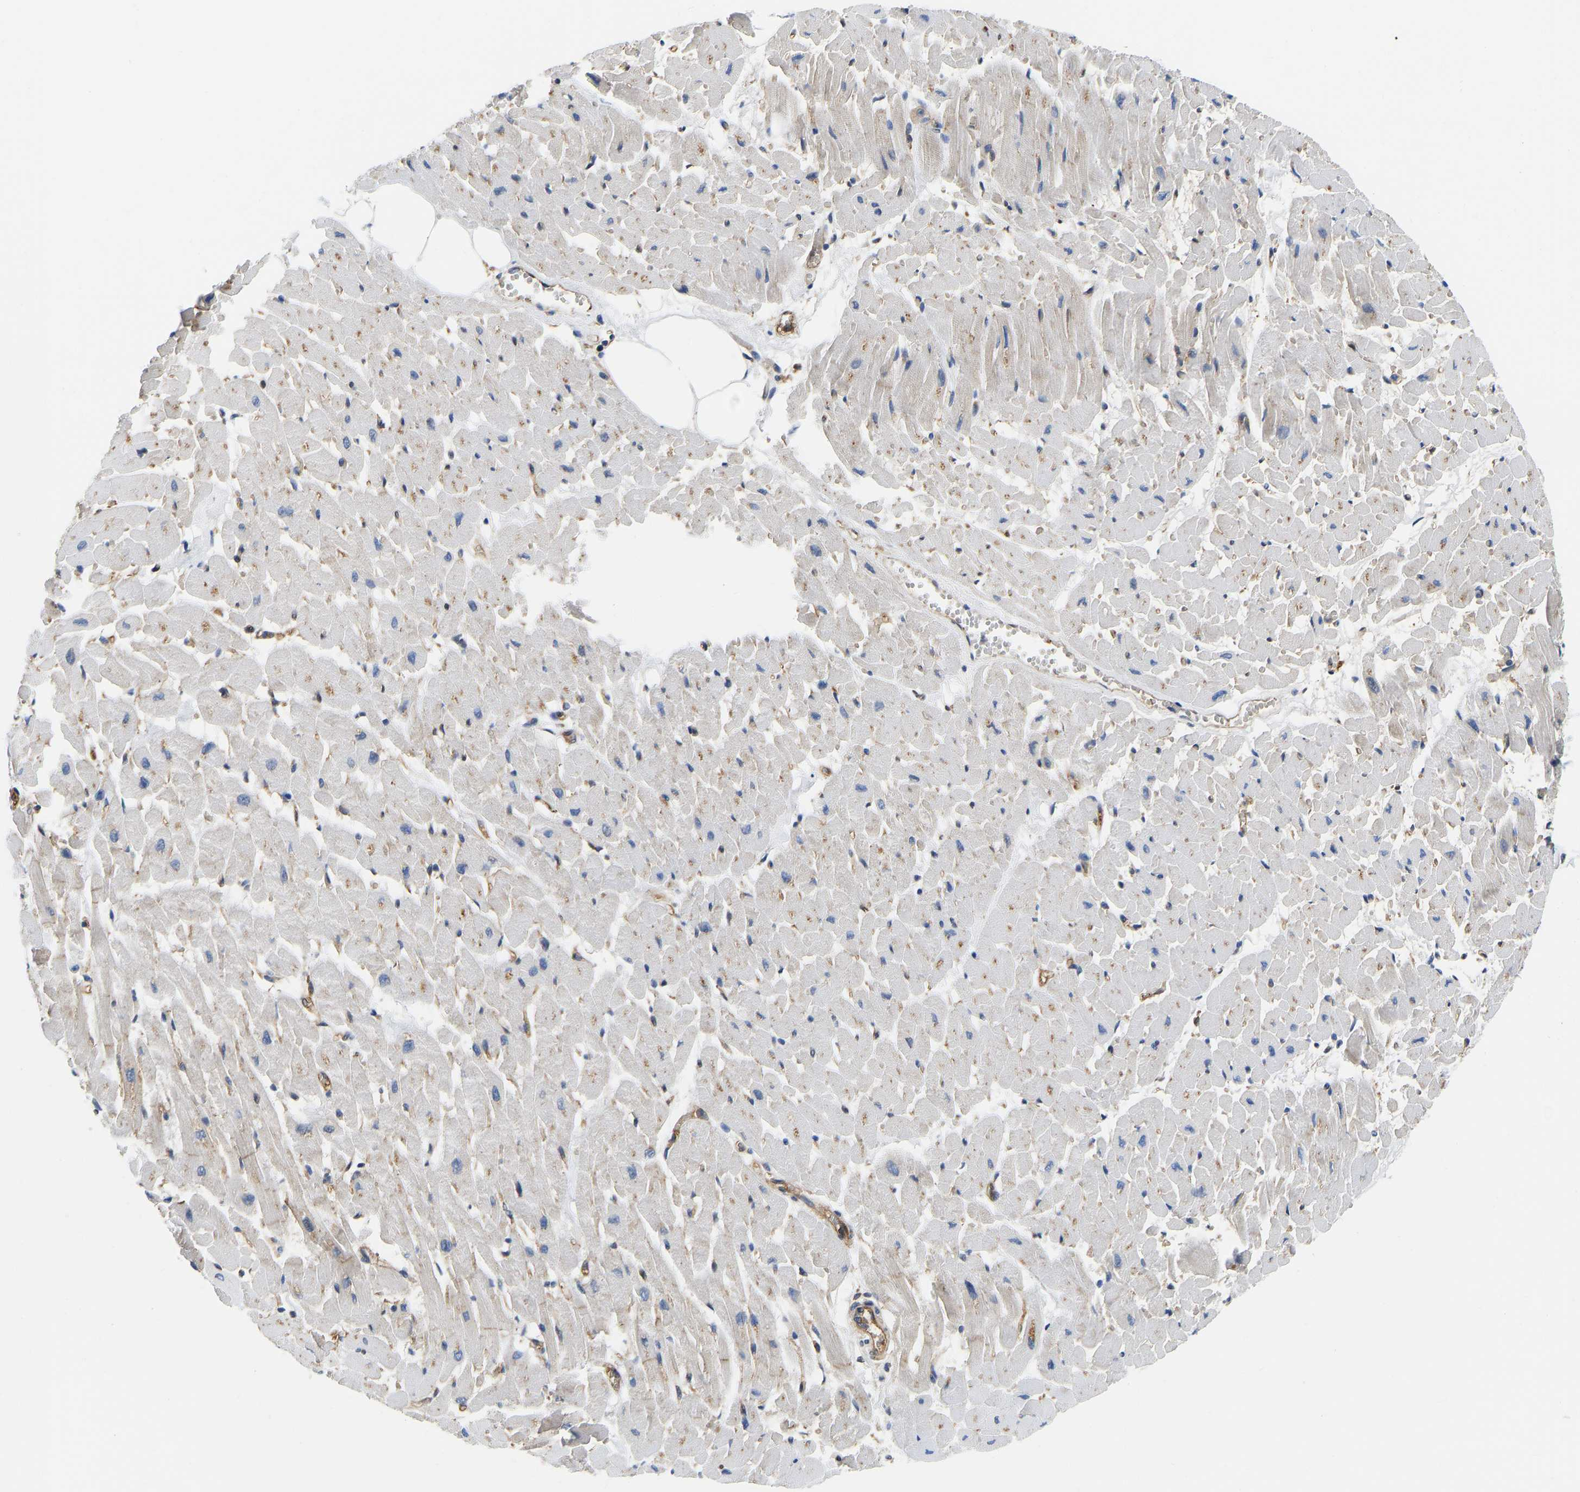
{"staining": {"intensity": "weak", "quantity": "<25%", "location": "cytoplasmic/membranous"}, "tissue": "heart muscle", "cell_type": "Cardiomyocytes", "image_type": "normal", "snomed": [{"axis": "morphology", "description": "Normal tissue, NOS"}, {"axis": "topography", "description": "Heart"}], "caption": "This is a image of immunohistochemistry (IHC) staining of normal heart muscle, which shows no positivity in cardiomyocytes. (DAB IHC, high magnification).", "gene": "FLNB", "patient": {"sex": "female", "age": 19}}